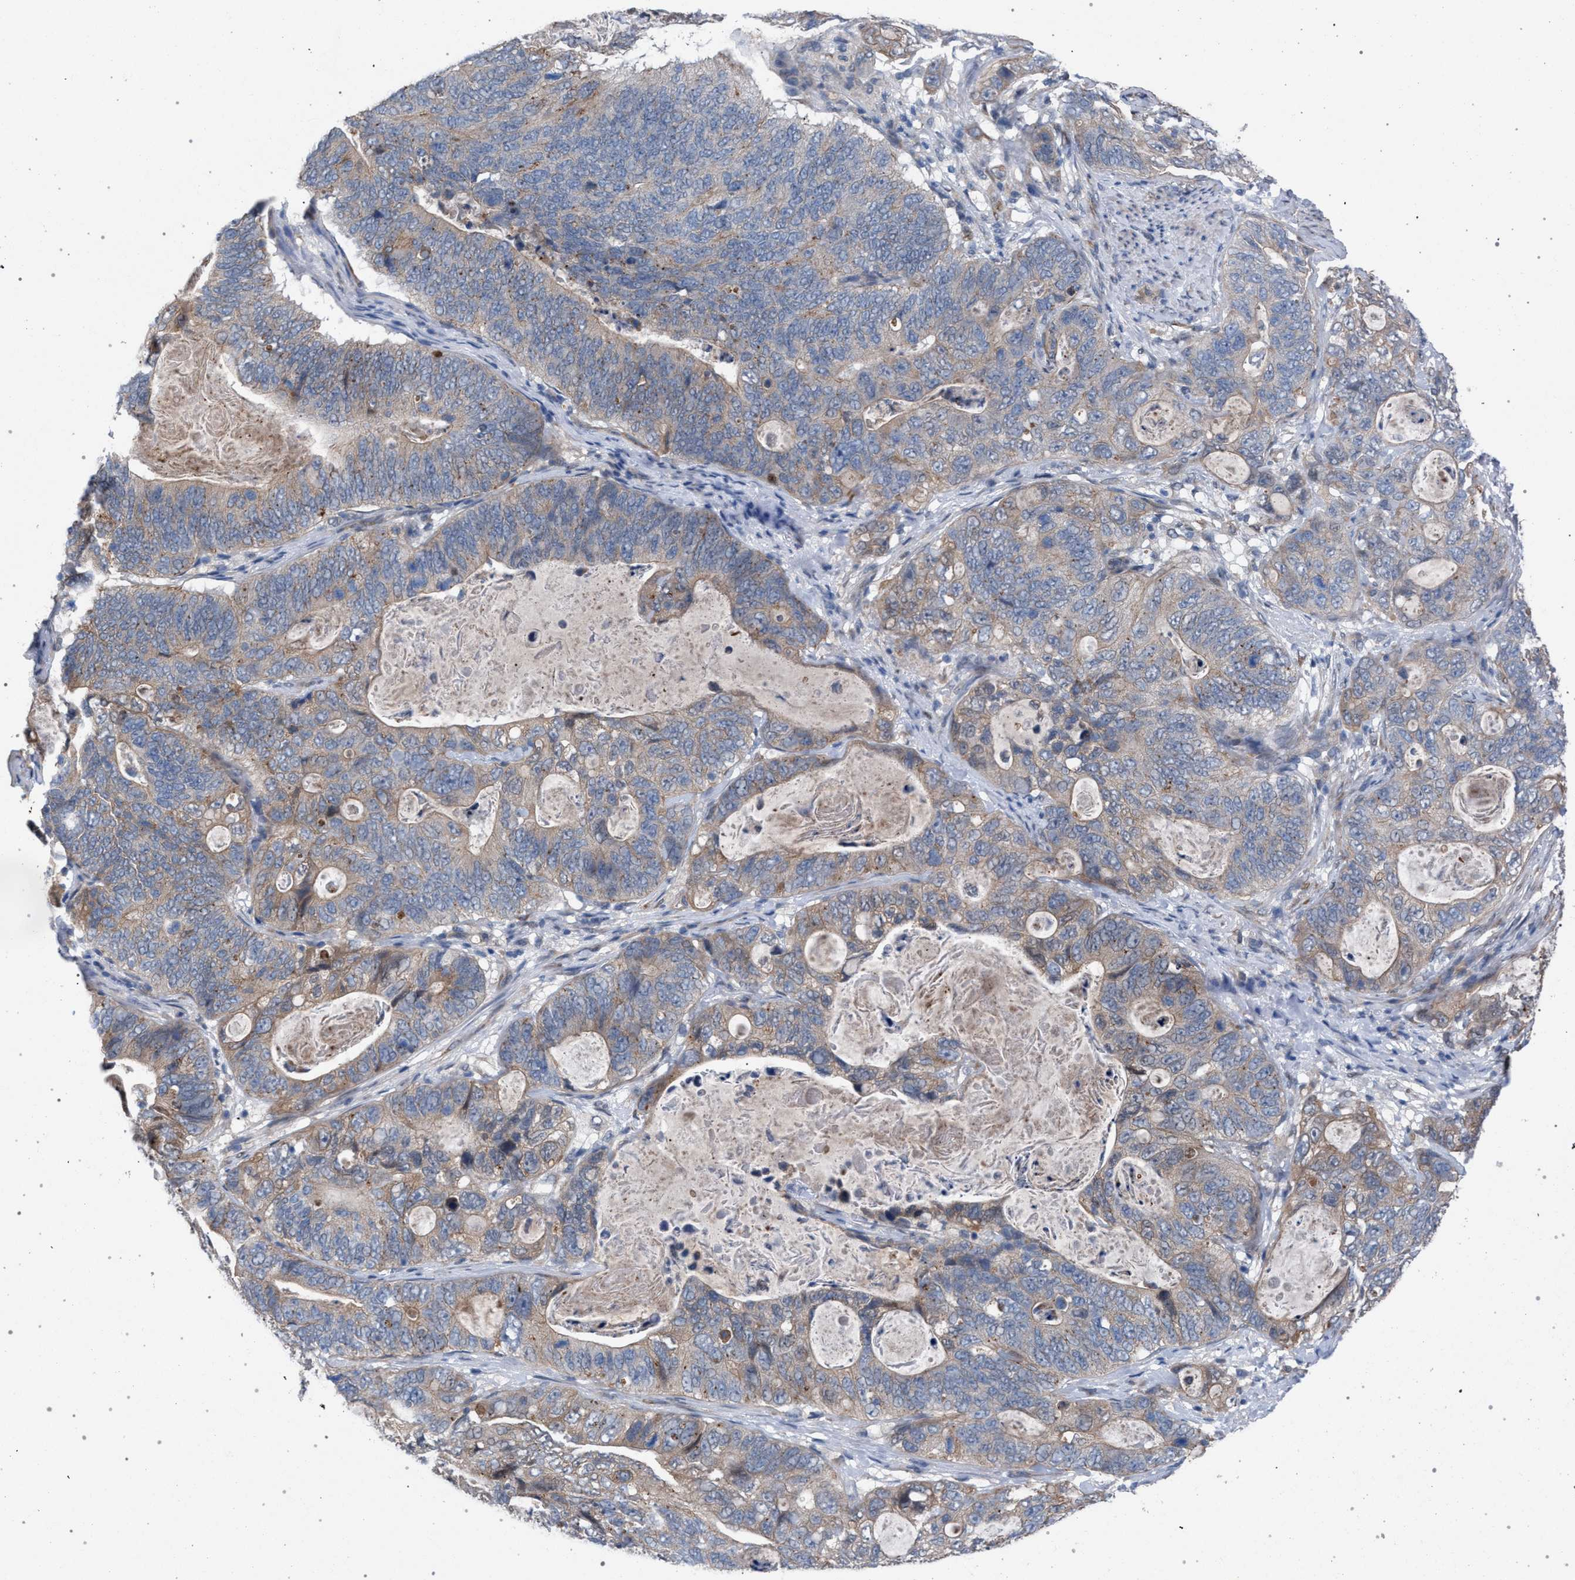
{"staining": {"intensity": "weak", "quantity": "<25%", "location": "cytoplasmic/membranous"}, "tissue": "stomach cancer", "cell_type": "Tumor cells", "image_type": "cancer", "snomed": [{"axis": "morphology", "description": "Normal tissue, NOS"}, {"axis": "morphology", "description": "Adenocarcinoma, NOS"}, {"axis": "topography", "description": "Stomach"}], "caption": "Tumor cells are negative for protein expression in human stomach adenocarcinoma.", "gene": "ARPC5L", "patient": {"sex": "female", "age": 89}}